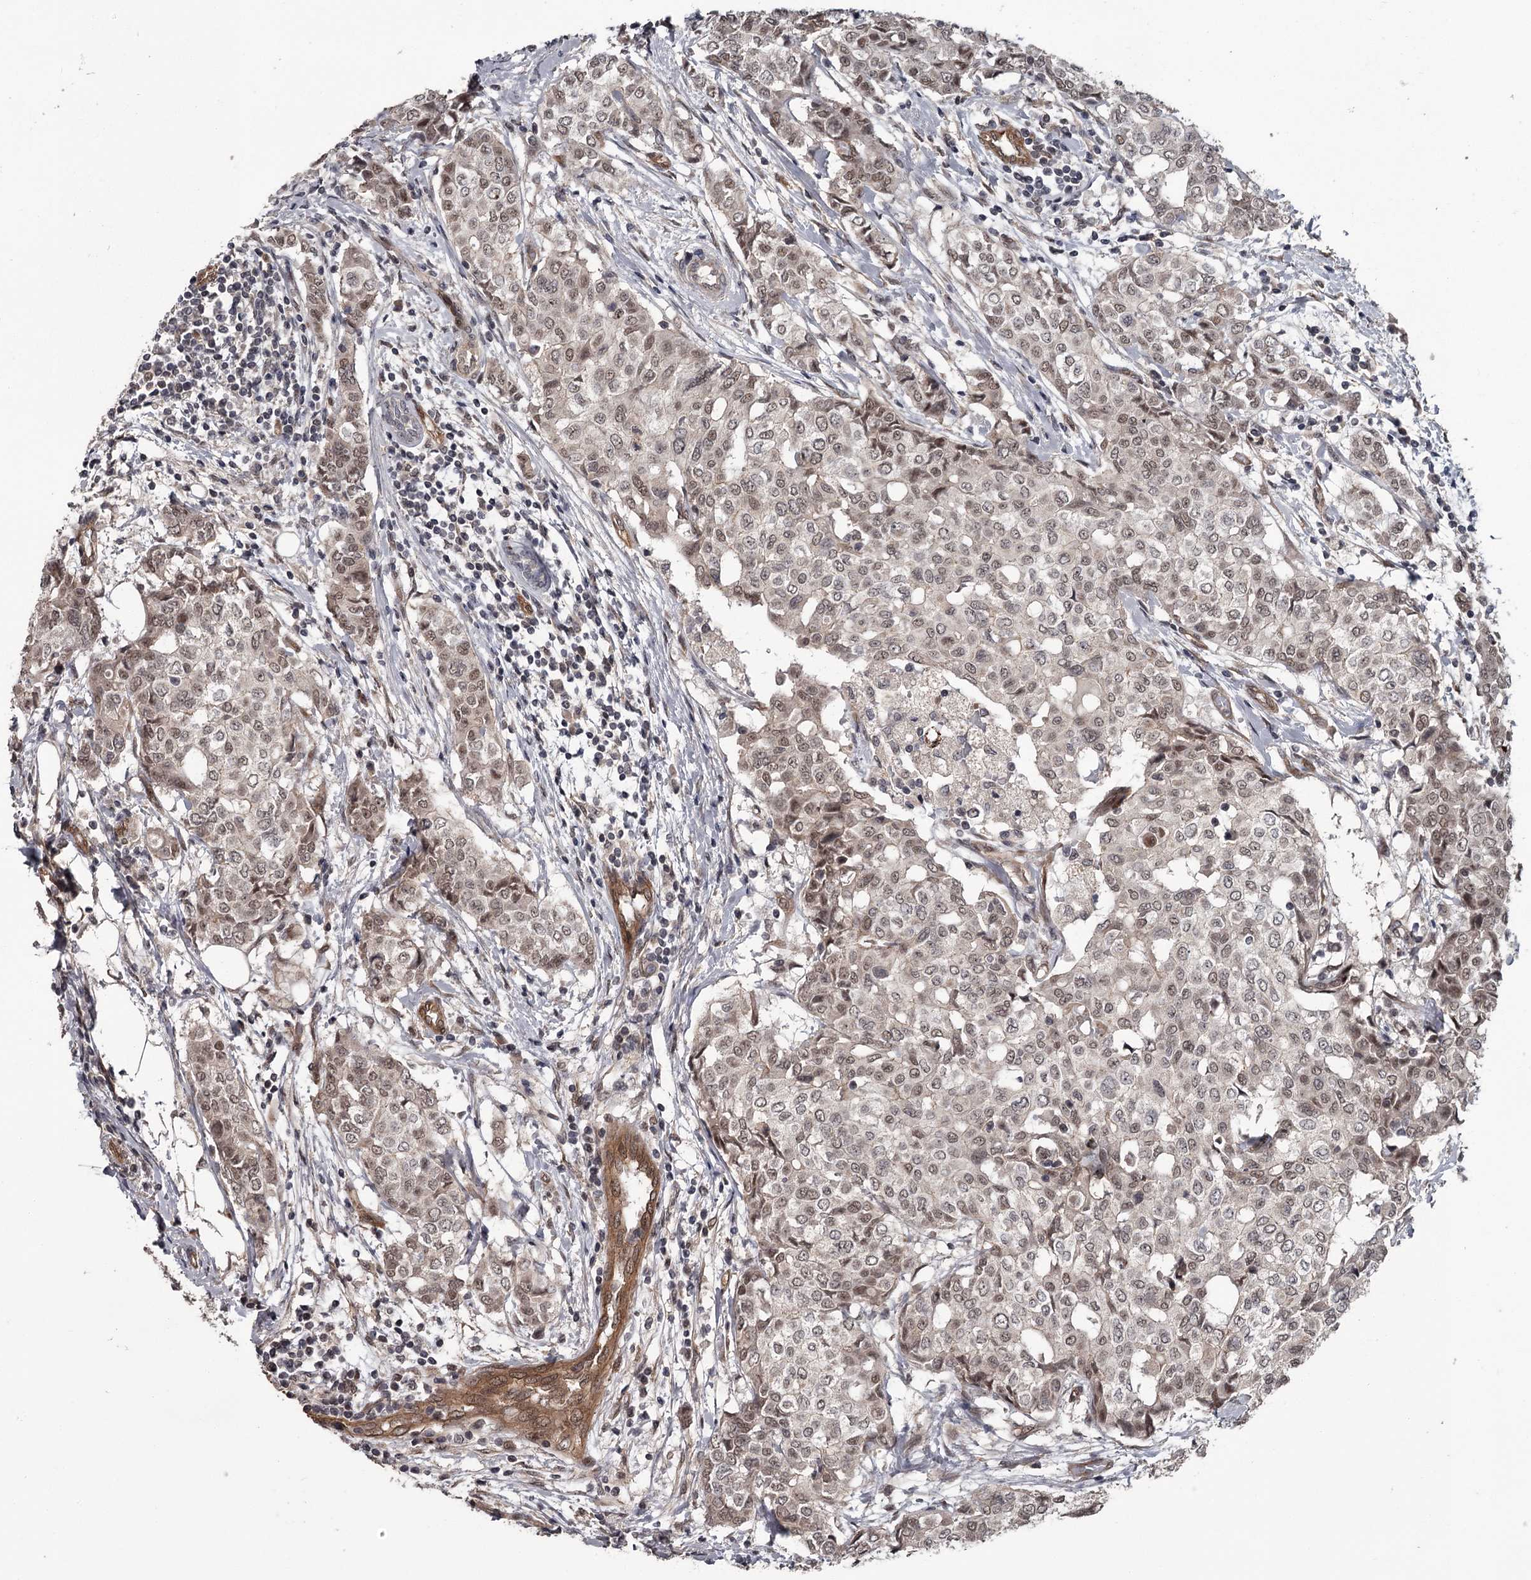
{"staining": {"intensity": "moderate", "quantity": ">75%", "location": "nuclear"}, "tissue": "breast cancer", "cell_type": "Tumor cells", "image_type": "cancer", "snomed": [{"axis": "morphology", "description": "Lobular carcinoma"}, {"axis": "topography", "description": "Breast"}], "caption": "A histopathology image of breast lobular carcinoma stained for a protein shows moderate nuclear brown staining in tumor cells.", "gene": "CDC42EP2", "patient": {"sex": "female", "age": 51}}